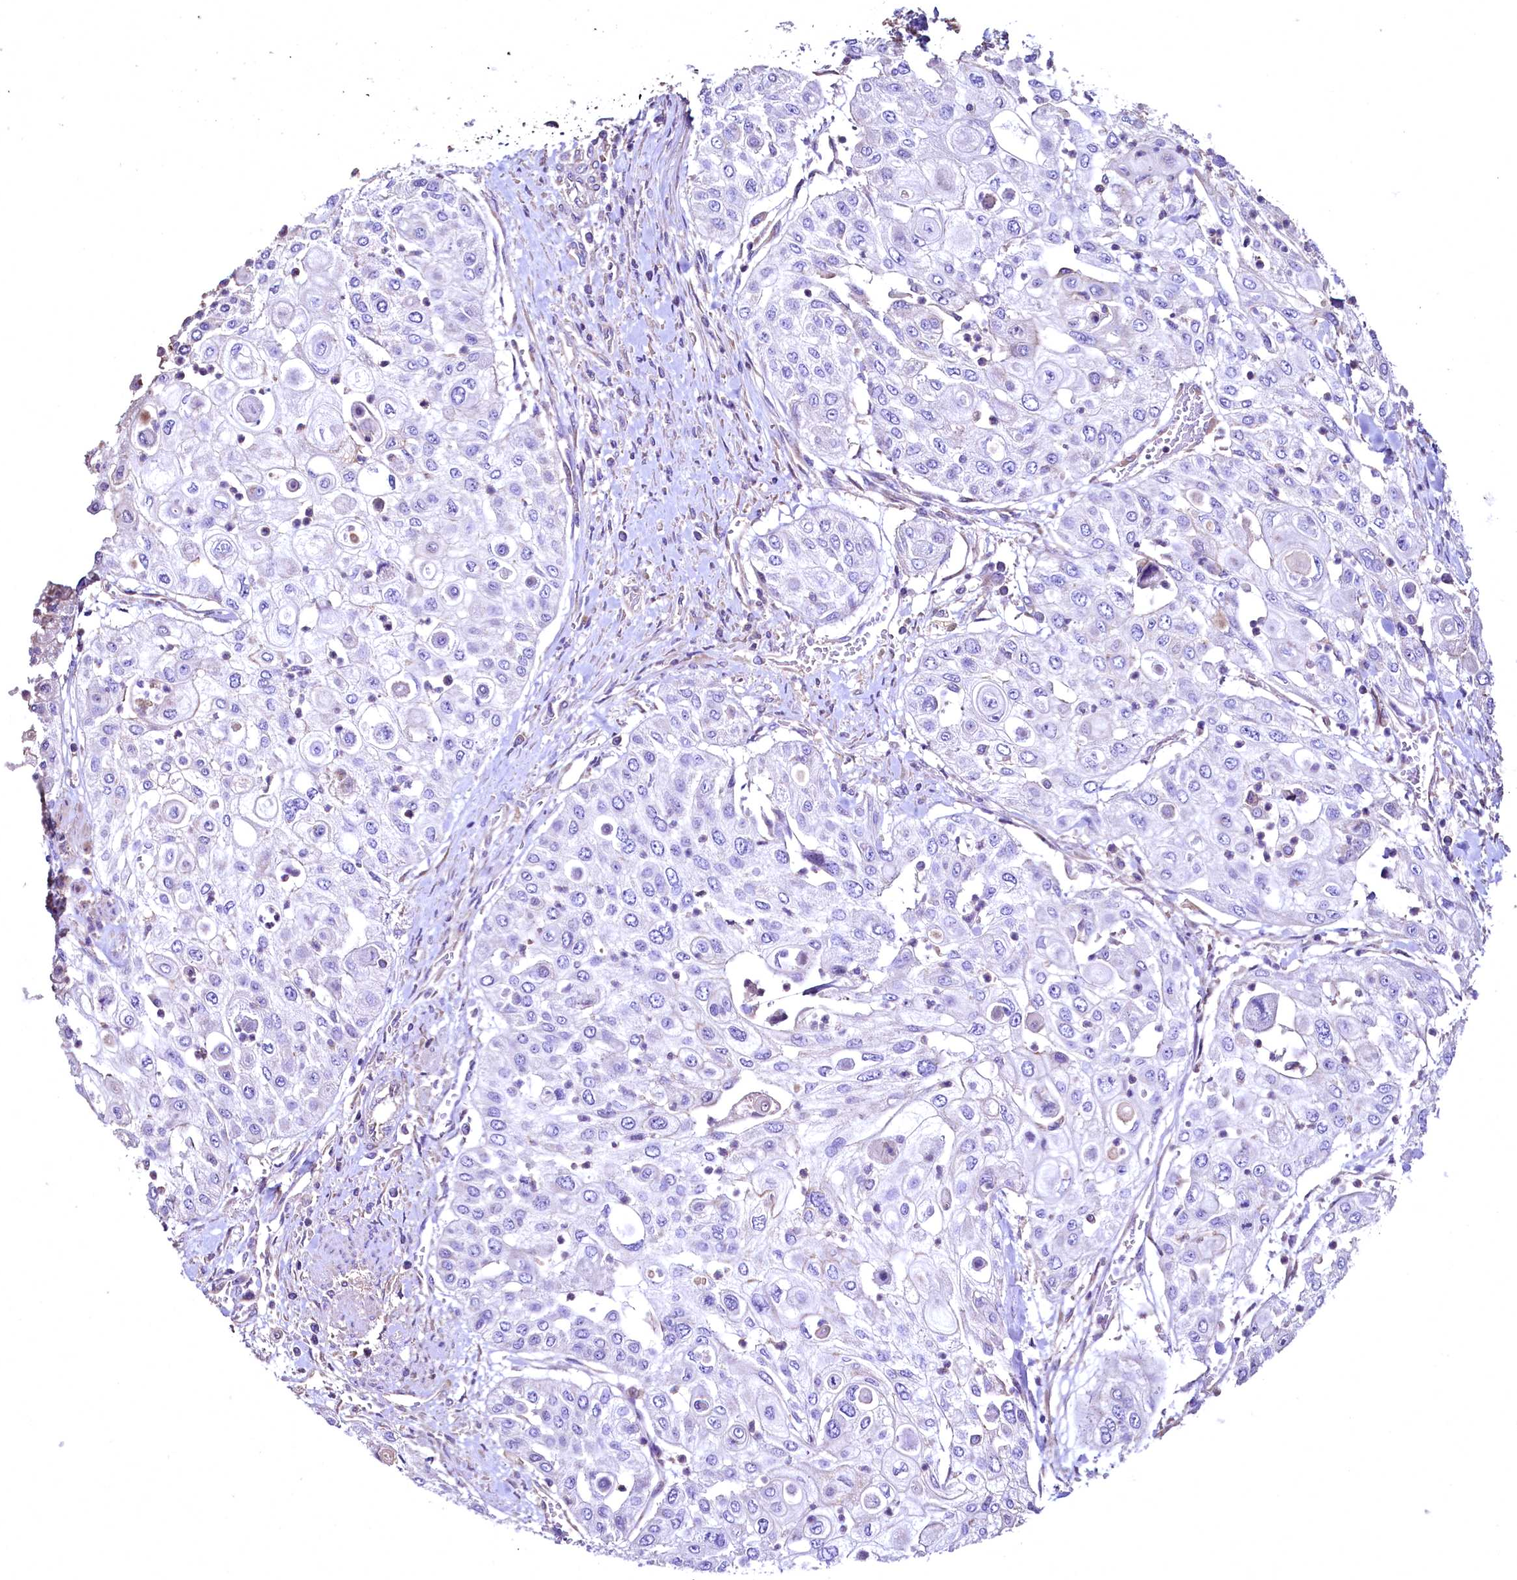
{"staining": {"intensity": "negative", "quantity": "none", "location": "none"}, "tissue": "urothelial cancer", "cell_type": "Tumor cells", "image_type": "cancer", "snomed": [{"axis": "morphology", "description": "Urothelial carcinoma, High grade"}, {"axis": "topography", "description": "Urinary bladder"}], "caption": "Micrograph shows no significant protein staining in tumor cells of urothelial carcinoma (high-grade).", "gene": "TBCEL", "patient": {"sex": "female", "age": 79}}